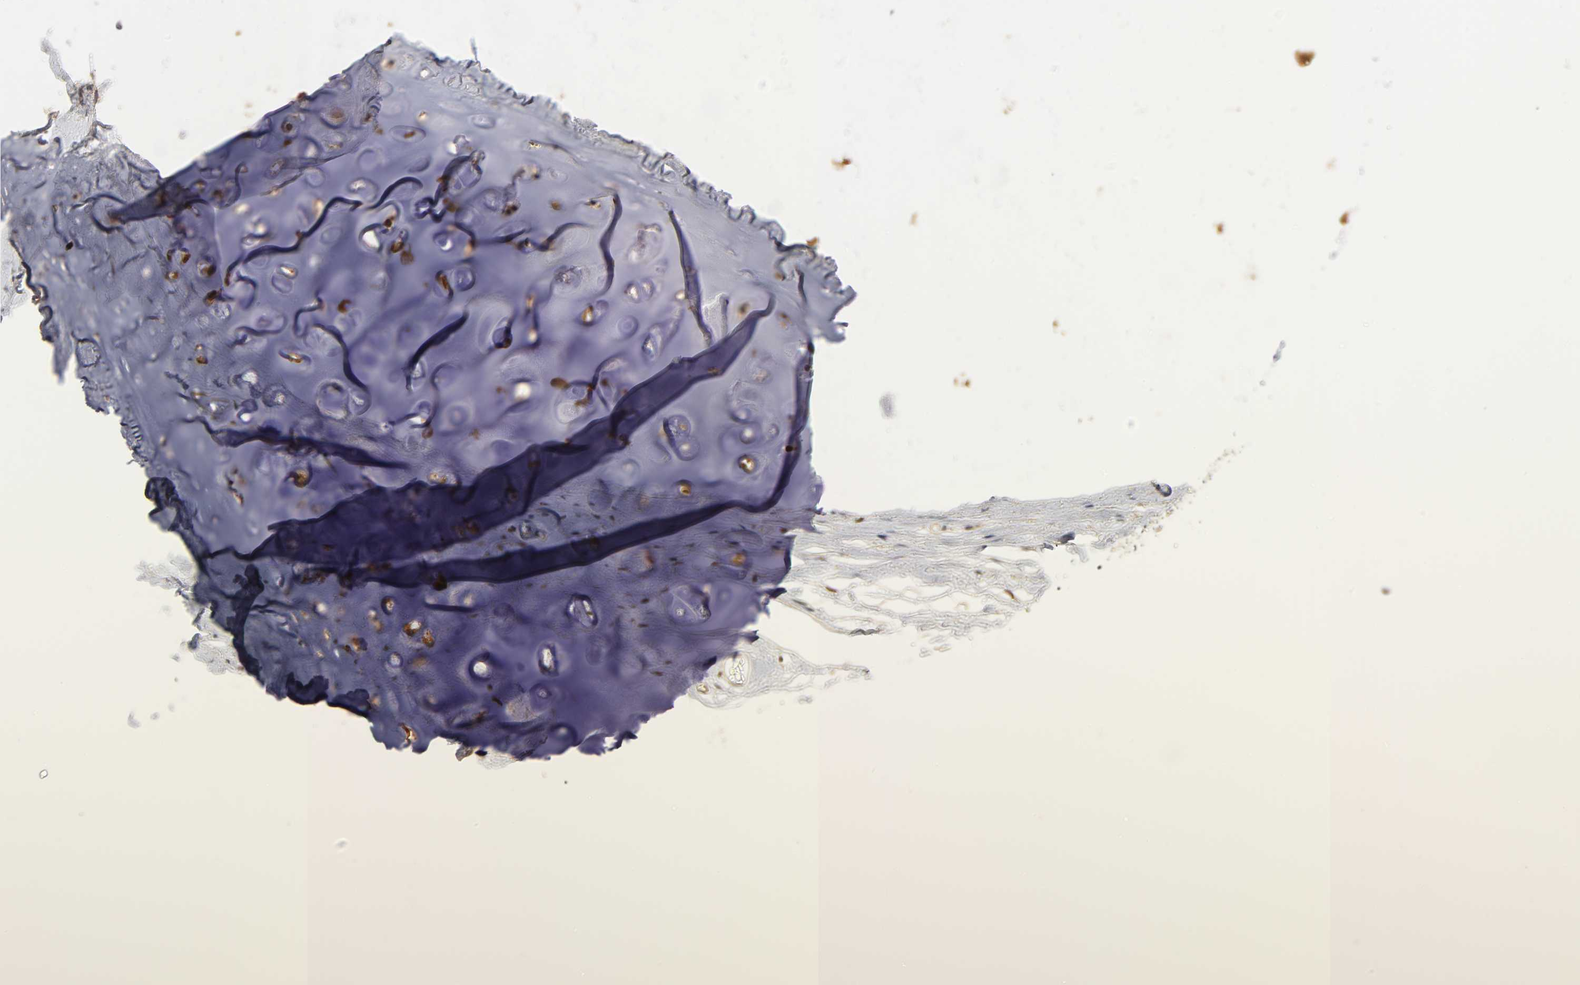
{"staining": {"intensity": "moderate", "quantity": ">75%", "location": "cytoplasmic/membranous"}, "tissue": "adipose tissue", "cell_type": "Adipocytes", "image_type": "normal", "snomed": [{"axis": "morphology", "description": "Normal tissue, NOS"}, {"axis": "topography", "description": "Cartilage tissue"}, {"axis": "topography", "description": "Bronchus"}], "caption": "Immunohistochemistry (IHC) micrograph of unremarkable human adipose tissue stained for a protein (brown), which shows medium levels of moderate cytoplasmic/membranous staining in approximately >75% of adipocytes.", "gene": "PAFAH1B1", "patient": {"sex": "female", "age": 73}}